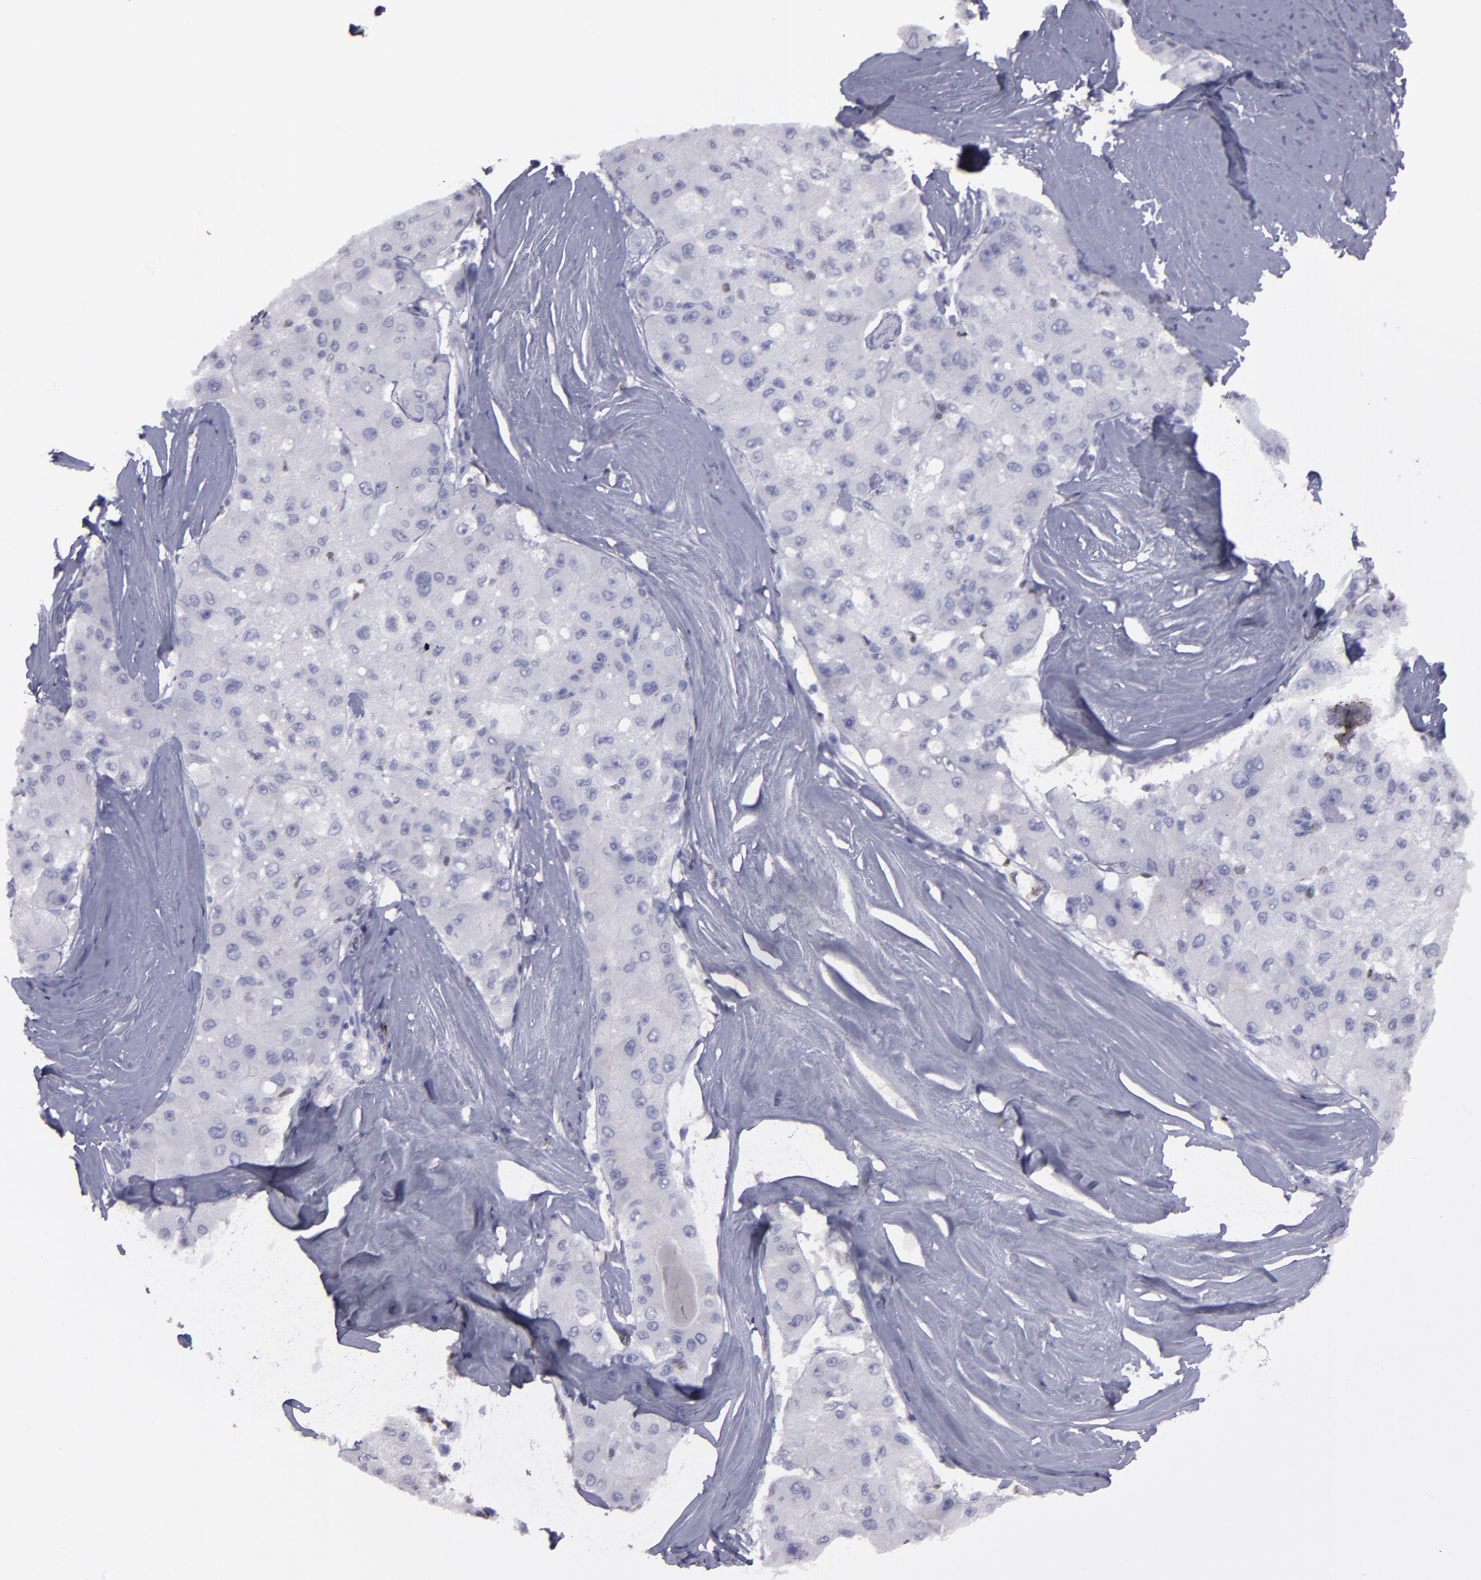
{"staining": {"intensity": "negative", "quantity": "none", "location": "none"}, "tissue": "liver cancer", "cell_type": "Tumor cells", "image_type": "cancer", "snomed": [{"axis": "morphology", "description": "Carcinoma, Hepatocellular, NOS"}, {"axis": "topography", "description": "Liver"}], "caption": "Immunohistochemical staining of liver cancer (hepatocellular carcinoma) displays no significant expression in tumor cells.", "gene": "IRF8", "patient": {"sex": "male", "age": 80}}